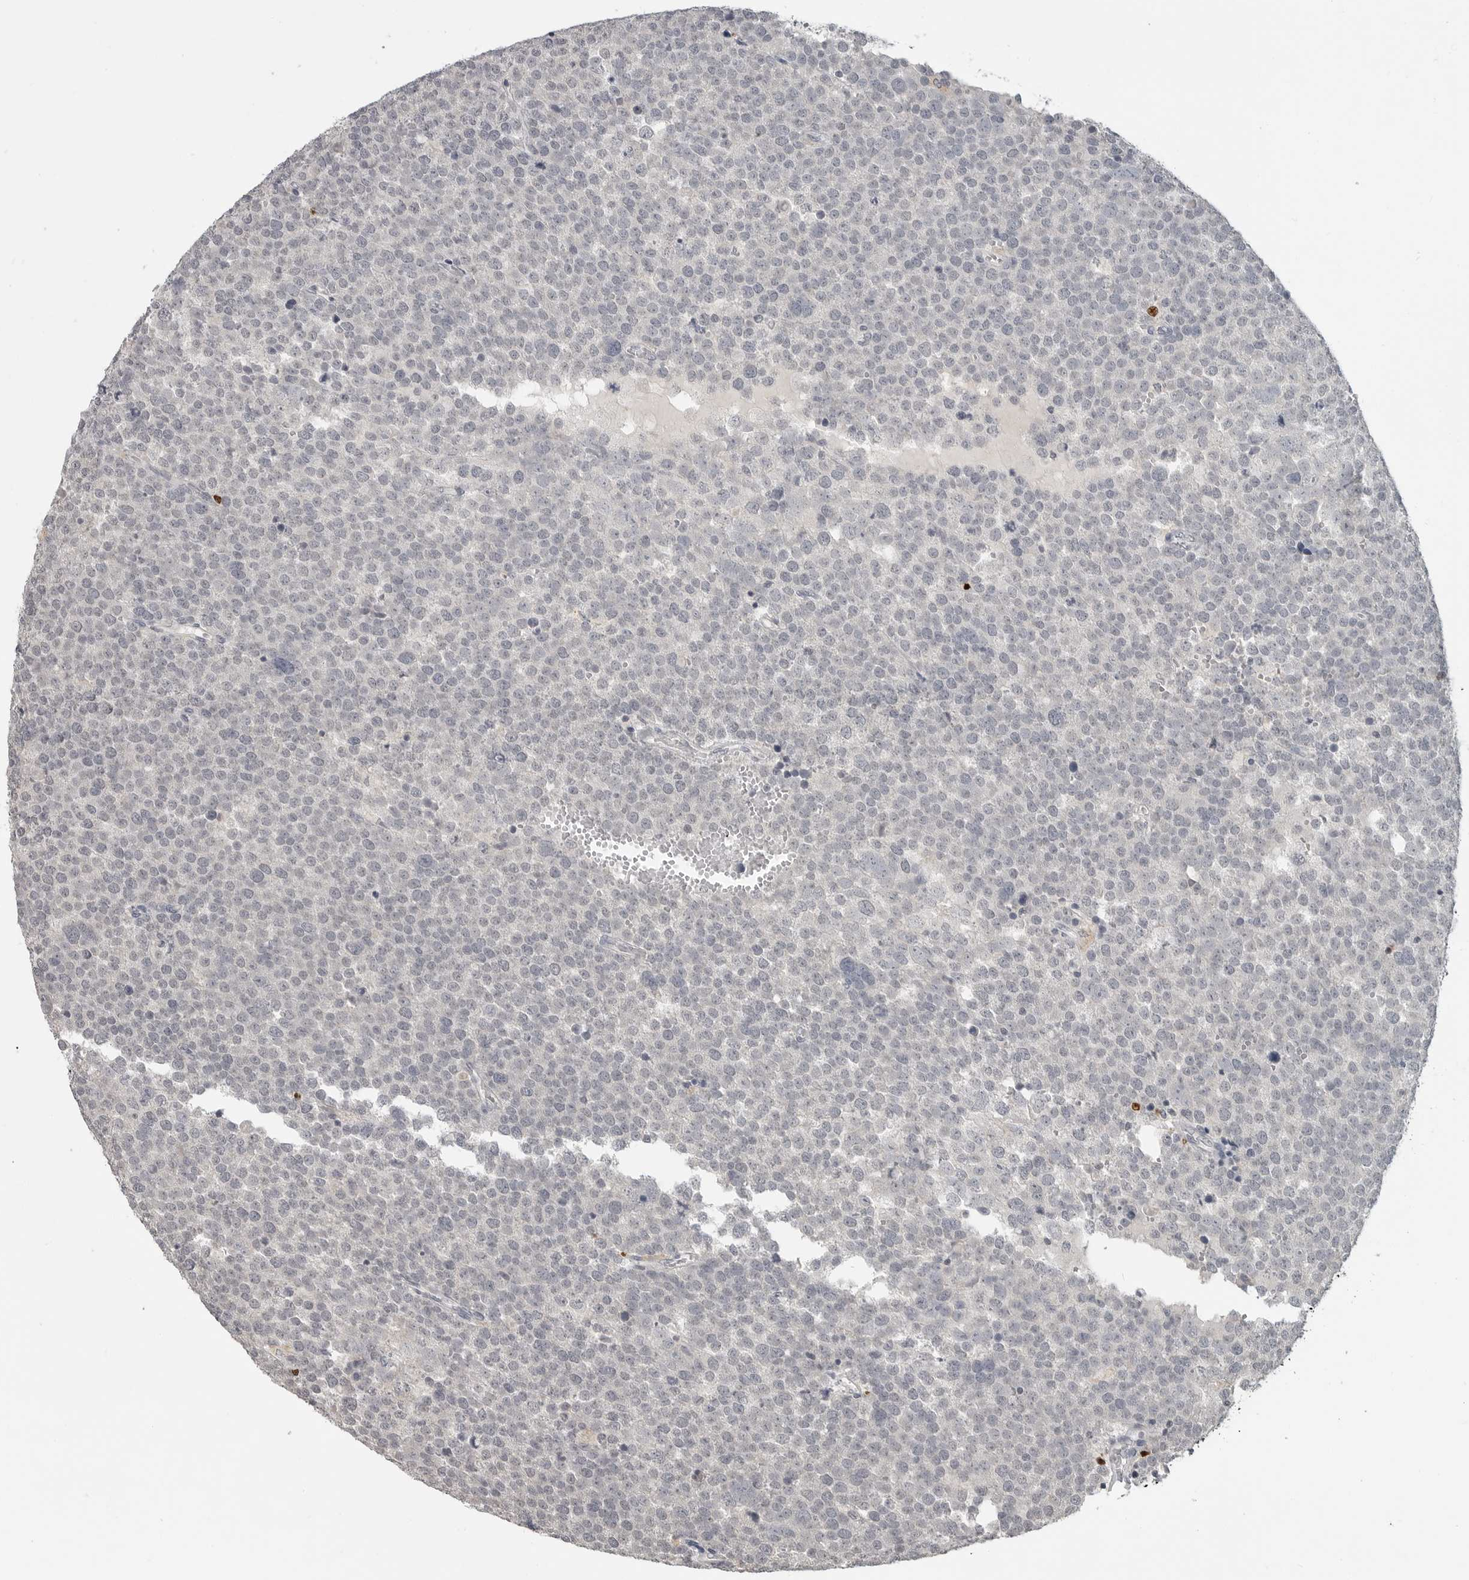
{"staining": {"intensity": "negative", "quantity": "none", "location": "none"}, "tissue": "testis cancer", "cell_type": "Tumor cells", "image_type": "cancer", "snomed": [{"axis": "morphology", "description": "Seminoma, NOS"}, {"axis": "topography", "description": "Testis"}], "caption": "The micrograph exhibits no significant staining in tumor cells of seminoma (testis). (DAB immunohistochemistry (IHC) visualized using brightfield microscopy, high magnification).", "gene": "FOXP3", "patient": {"sex": "male", "age": 71}}